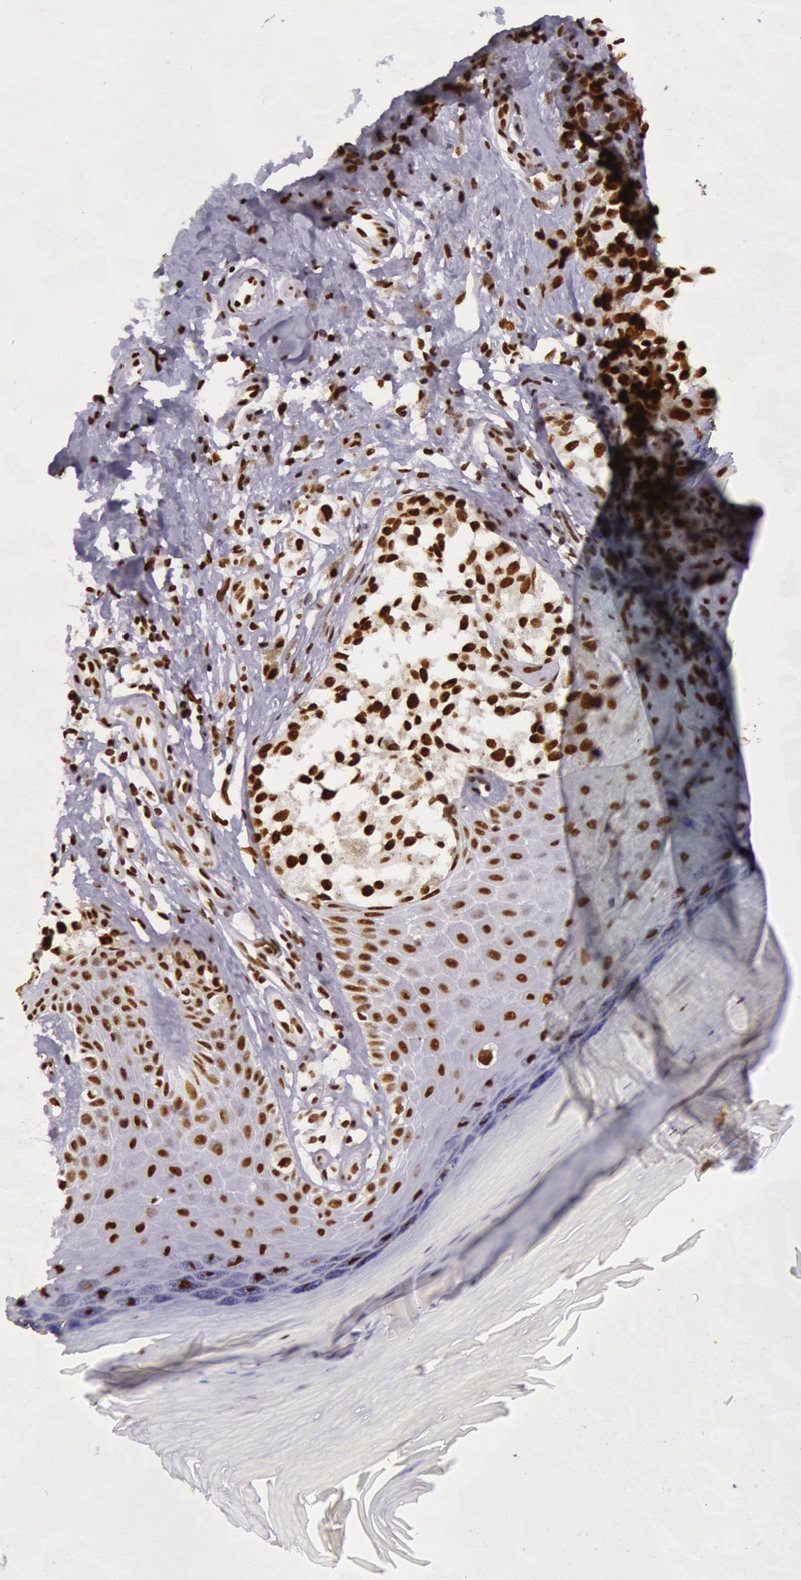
{"staining": {"intensity": "strong", "quantity": ">75%", "location": "nuclear"}, "tissue": "melanoma", "cell_type": "Tumor cells", "image_type": "cancer", "snomed": [{"axis": "morphology", "description": "Malignant melanoma, NOS"}, {"axis": "topography", "description": "Skin"}], "caption": "DAB (3,3'-diaminobenzidine) immunohistochemical staining of human malignant melanoma displays strong nuclear protein expression in approximately >75% of tumor cells. (DAB (3,3'-diaminobenzidine) IHC, brown staining for protein, blue staining for nuclei).", "gene": "HNRNPH2", "patient": {"sex": "male", "age": 79}}